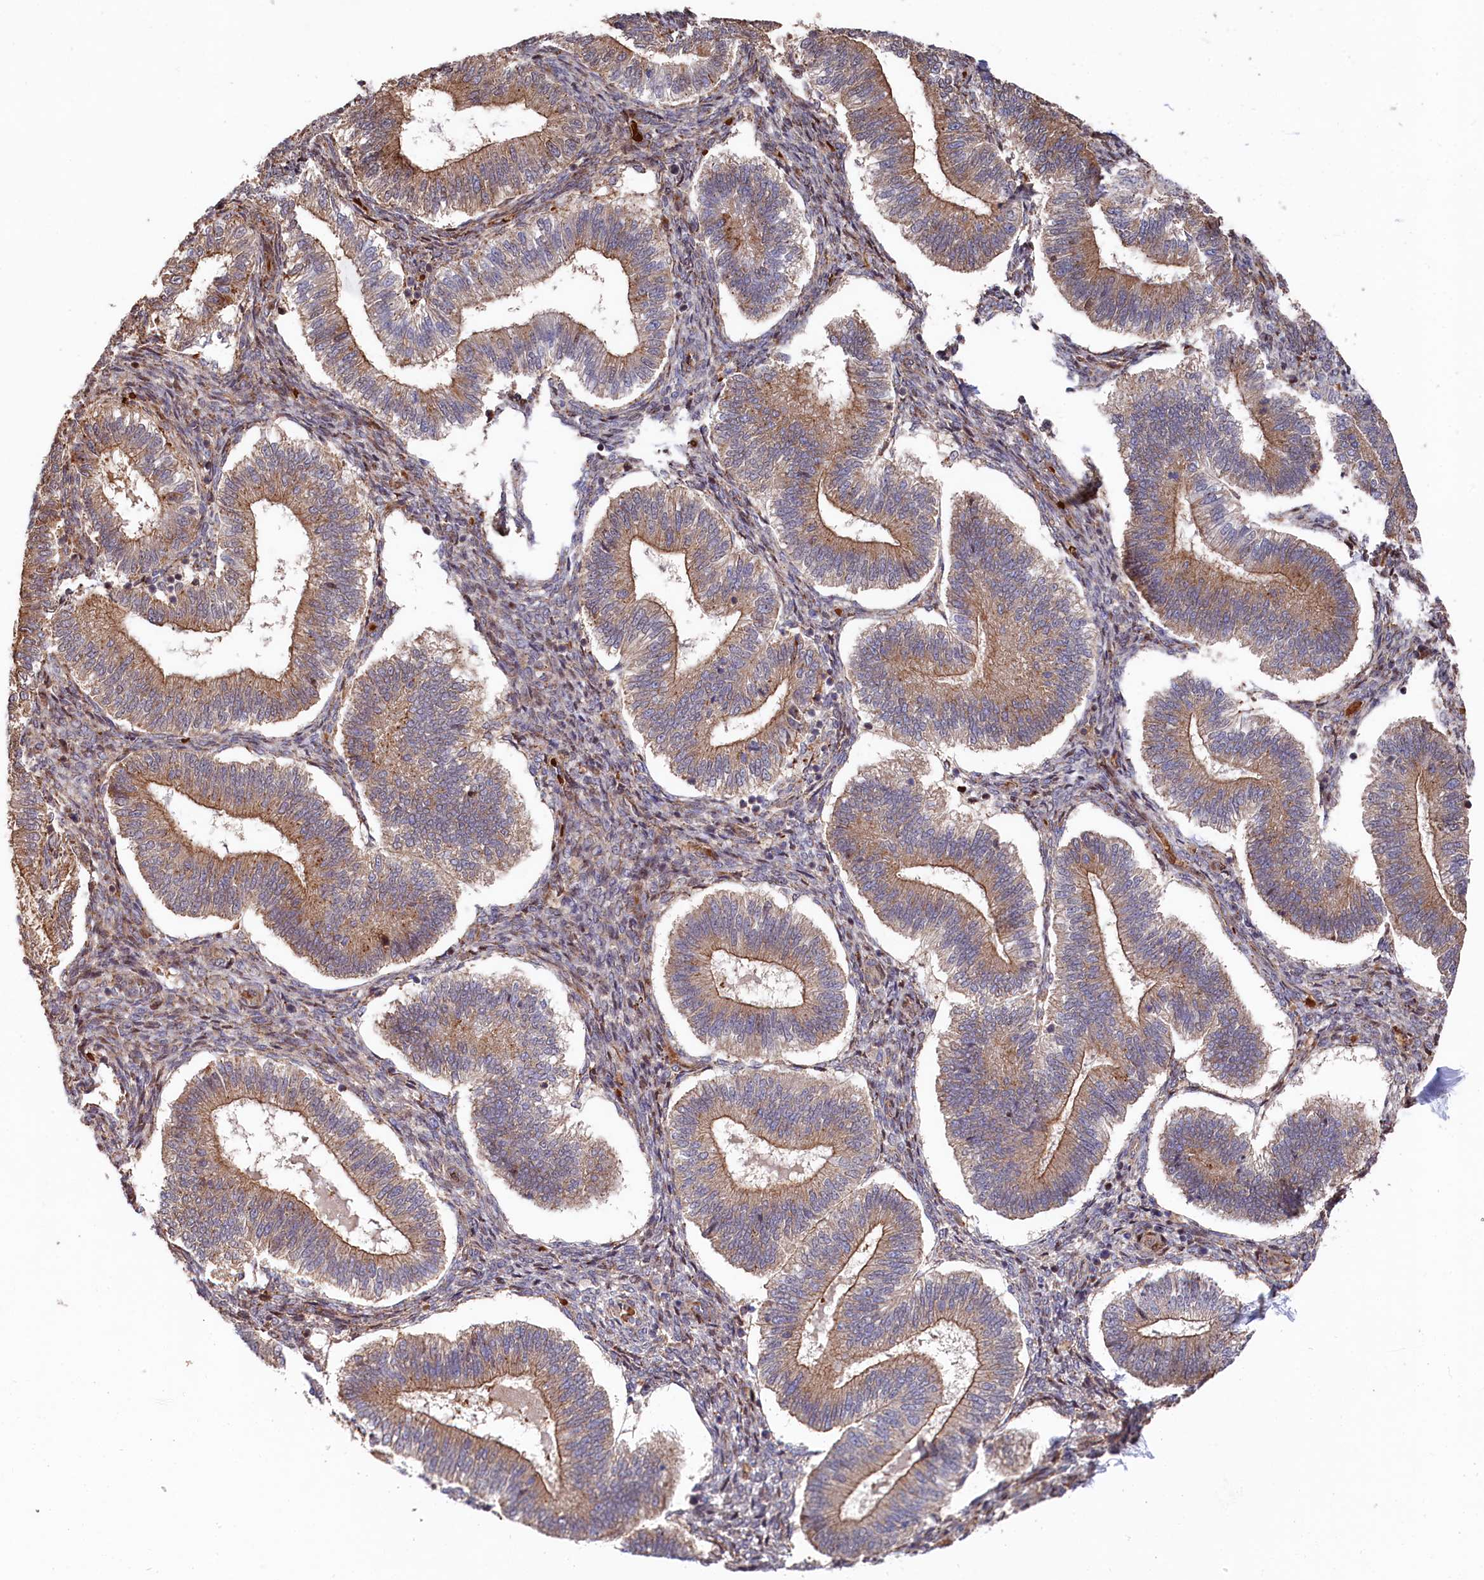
{"staining": {"intensity": "moderate", "quantity": "<25%", "location": "cytoplasmic/membranous"}, "tissue": "endometrium", "cell_type": "Cells in endometrial stroma", "image_type": "normal", "snomed": [{"axis": "morphology", "description": "Normal tissue, NOS"}, {"axis": "topography", "description": "Endometrium"}], "caption": "Protein staining shows moderate cytoplasmic/membranous expression in approximately <25% of cells in endometrial stroma in unremarkable endometrium. (DAB (3,3'-diaminobenzidine) = brown stain, brightfield microscopy at high magnification).", "gene": "TNKS1BP1", "patient": {"sex": "female", "age": 25}}